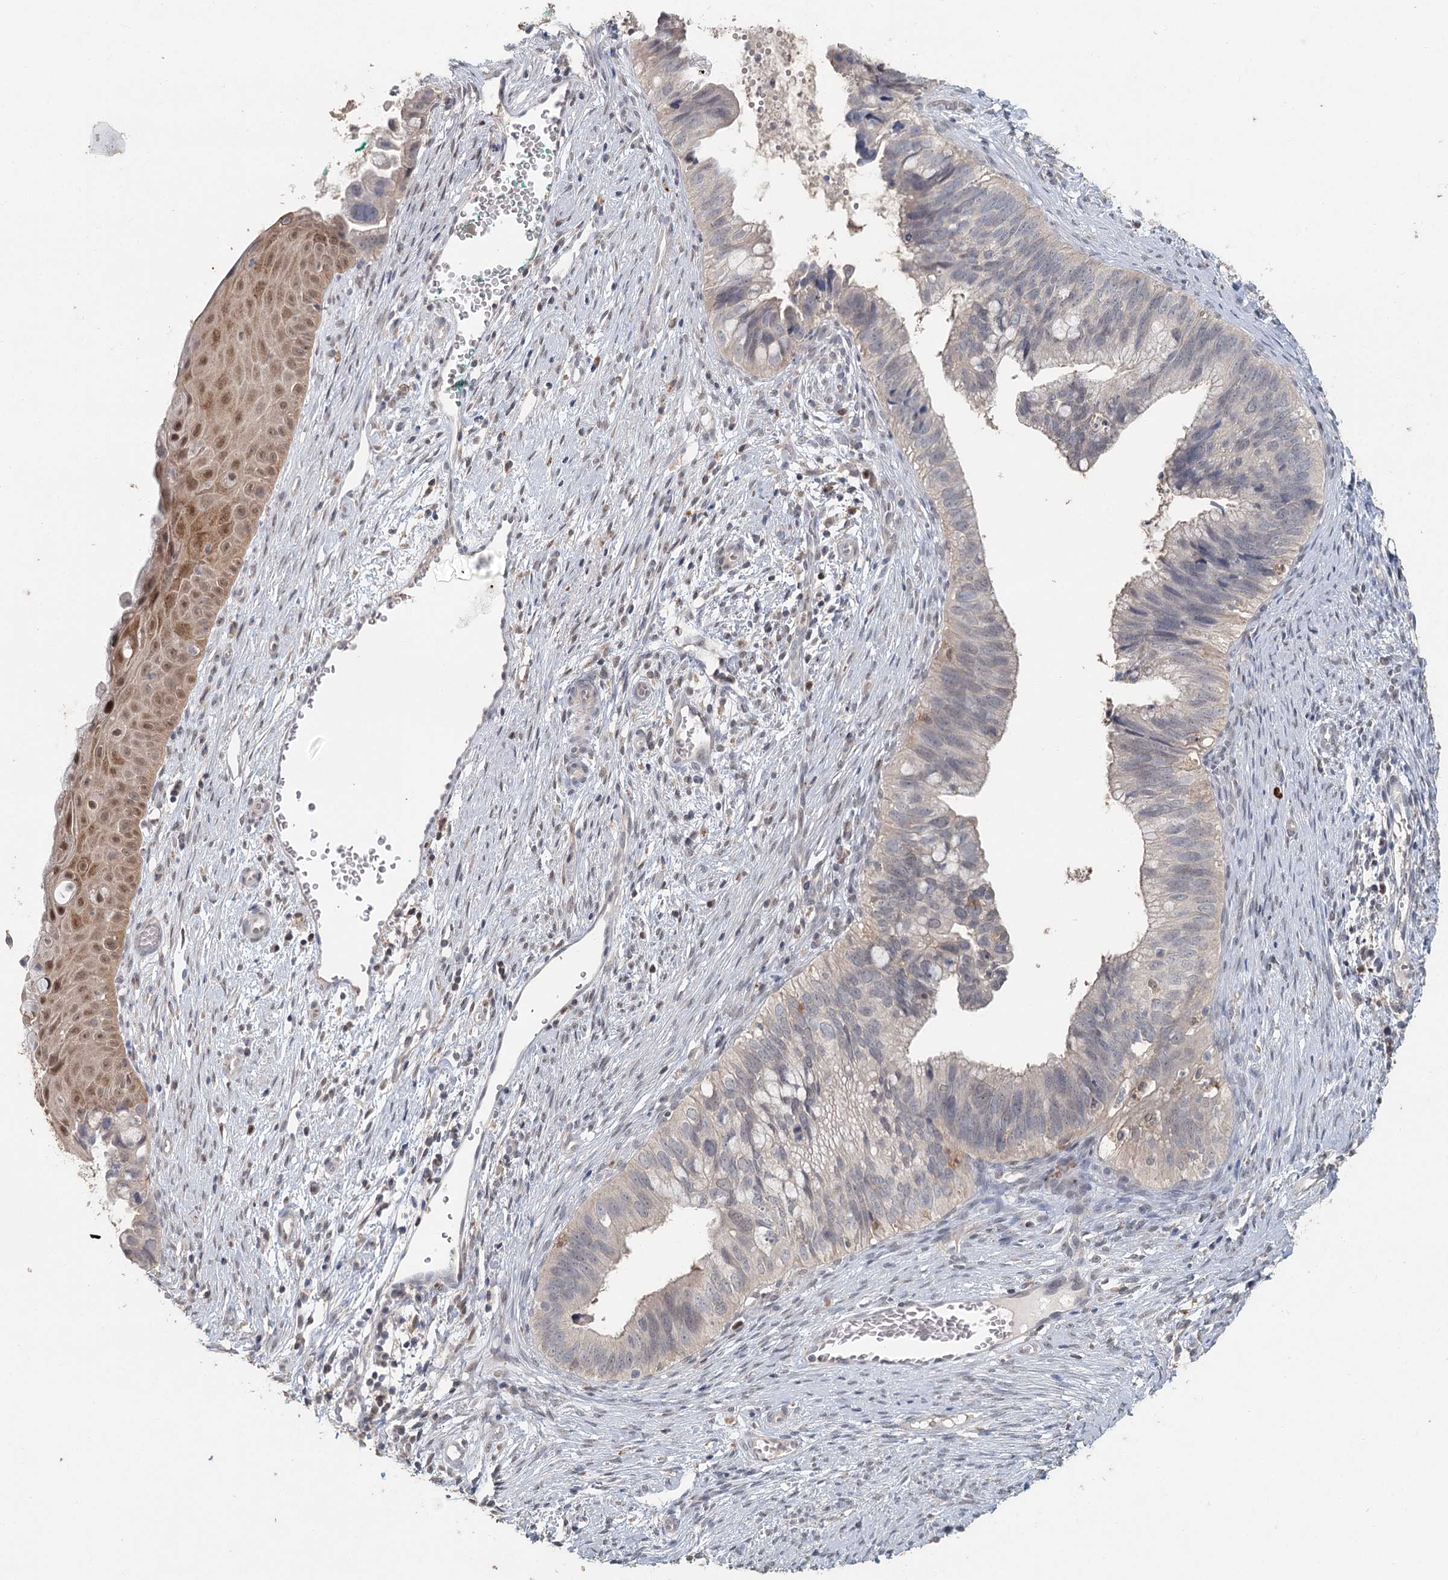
{"staining": {"intensity": "negative", "quantity": "none", "location": "none"}, "tissue": "cervical cancer", "cell_type": "Tumor cells", "image_type": "cancer", "snomed": [{"axis": "morphology", "description": "Adenocarcinoma, NOS"}, {"axis": "topography", "description": "Cervix"}], "caption": "Image shows no protein staining in tumor cells of adenocarcinoma (cervical) tissue.", "gene": "ADK", "patient": {"sex": "female", "age": 42}}